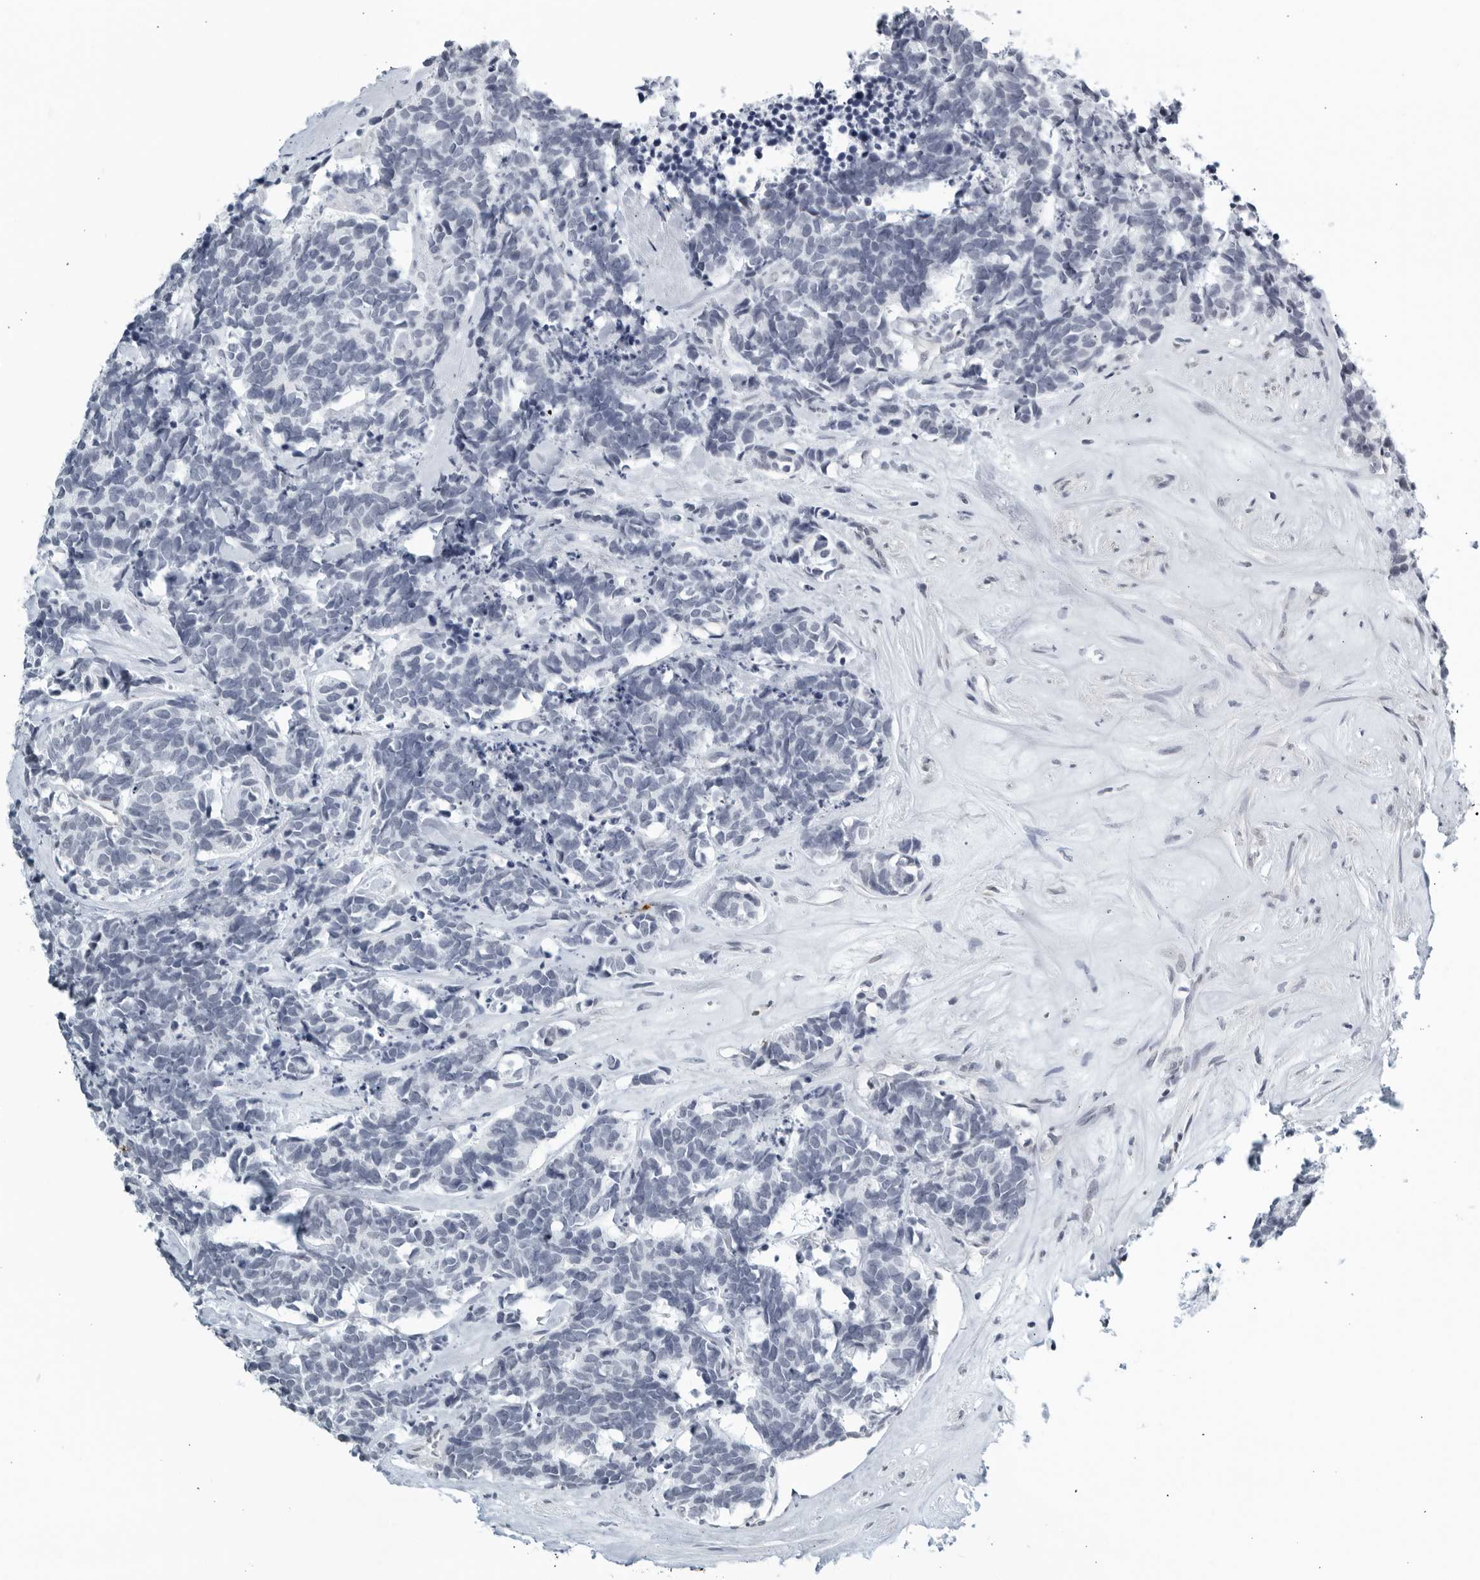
{"staining": {"intensity": "negative", "quantity": "none", "location": "none"}, "tissue": "carcinoid", "cell_type": "Tumor cells", "image_type": "cancer", "snomed": [{"axis": "morphology", "description": "Carcinoma, NOS"}, {"axis": "morphology", "description": "Carcinoid, malignant, NOS"}, {"axis": "topography", "description": "Urinary bladder"}], "caption": "Human carcinoid stained for a protein using immunohistochemistry reveals no positivity in tumor cells.", "gene": "KLK7", "patient": {"sex": "male", "age": 57}}